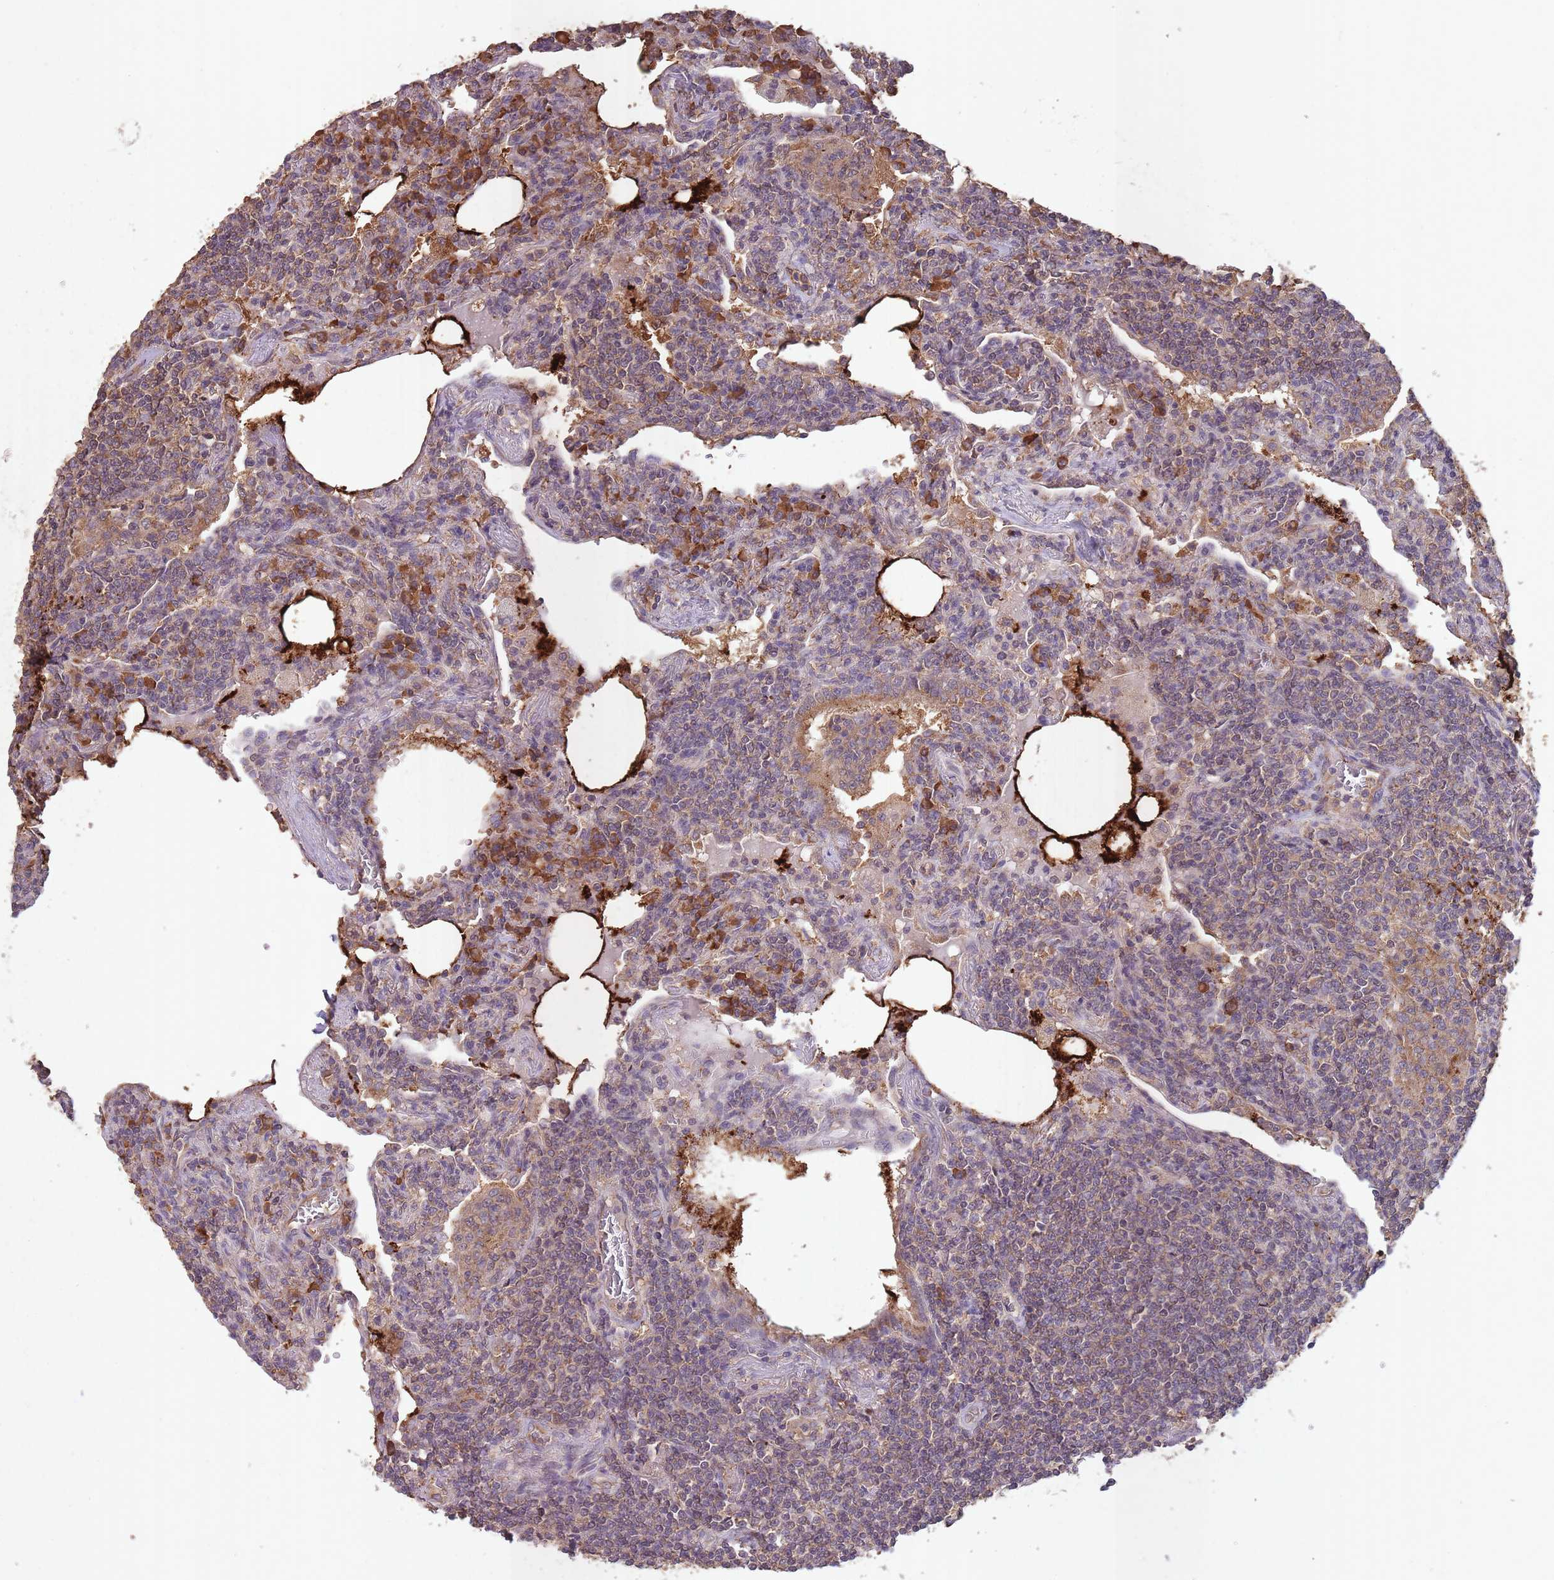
{"staining": {"intensity": "weak", "quantity": "25%-75%", "location": "cytoplasmic/membranous"}, "tissue": "lymphoma", "cell_type": "Tumor cells", "image_type": "cancer", "snomed": [{"axis": "morphology", "description": "Malignant lymphoma, non-Hodgkin's type, Low grade"}, {"axis": "topography", "description": "Lung"}], "caption": "Low-grade malignant lymphoma, non-Hodgkin's type was stained to show a protein in brown. There is low levels of weak cytoplasmic/membranous expression in about 25%-75% of tumor cells.", "gene": "SANBR", "patient": {"sex": "female", "age": 71}}